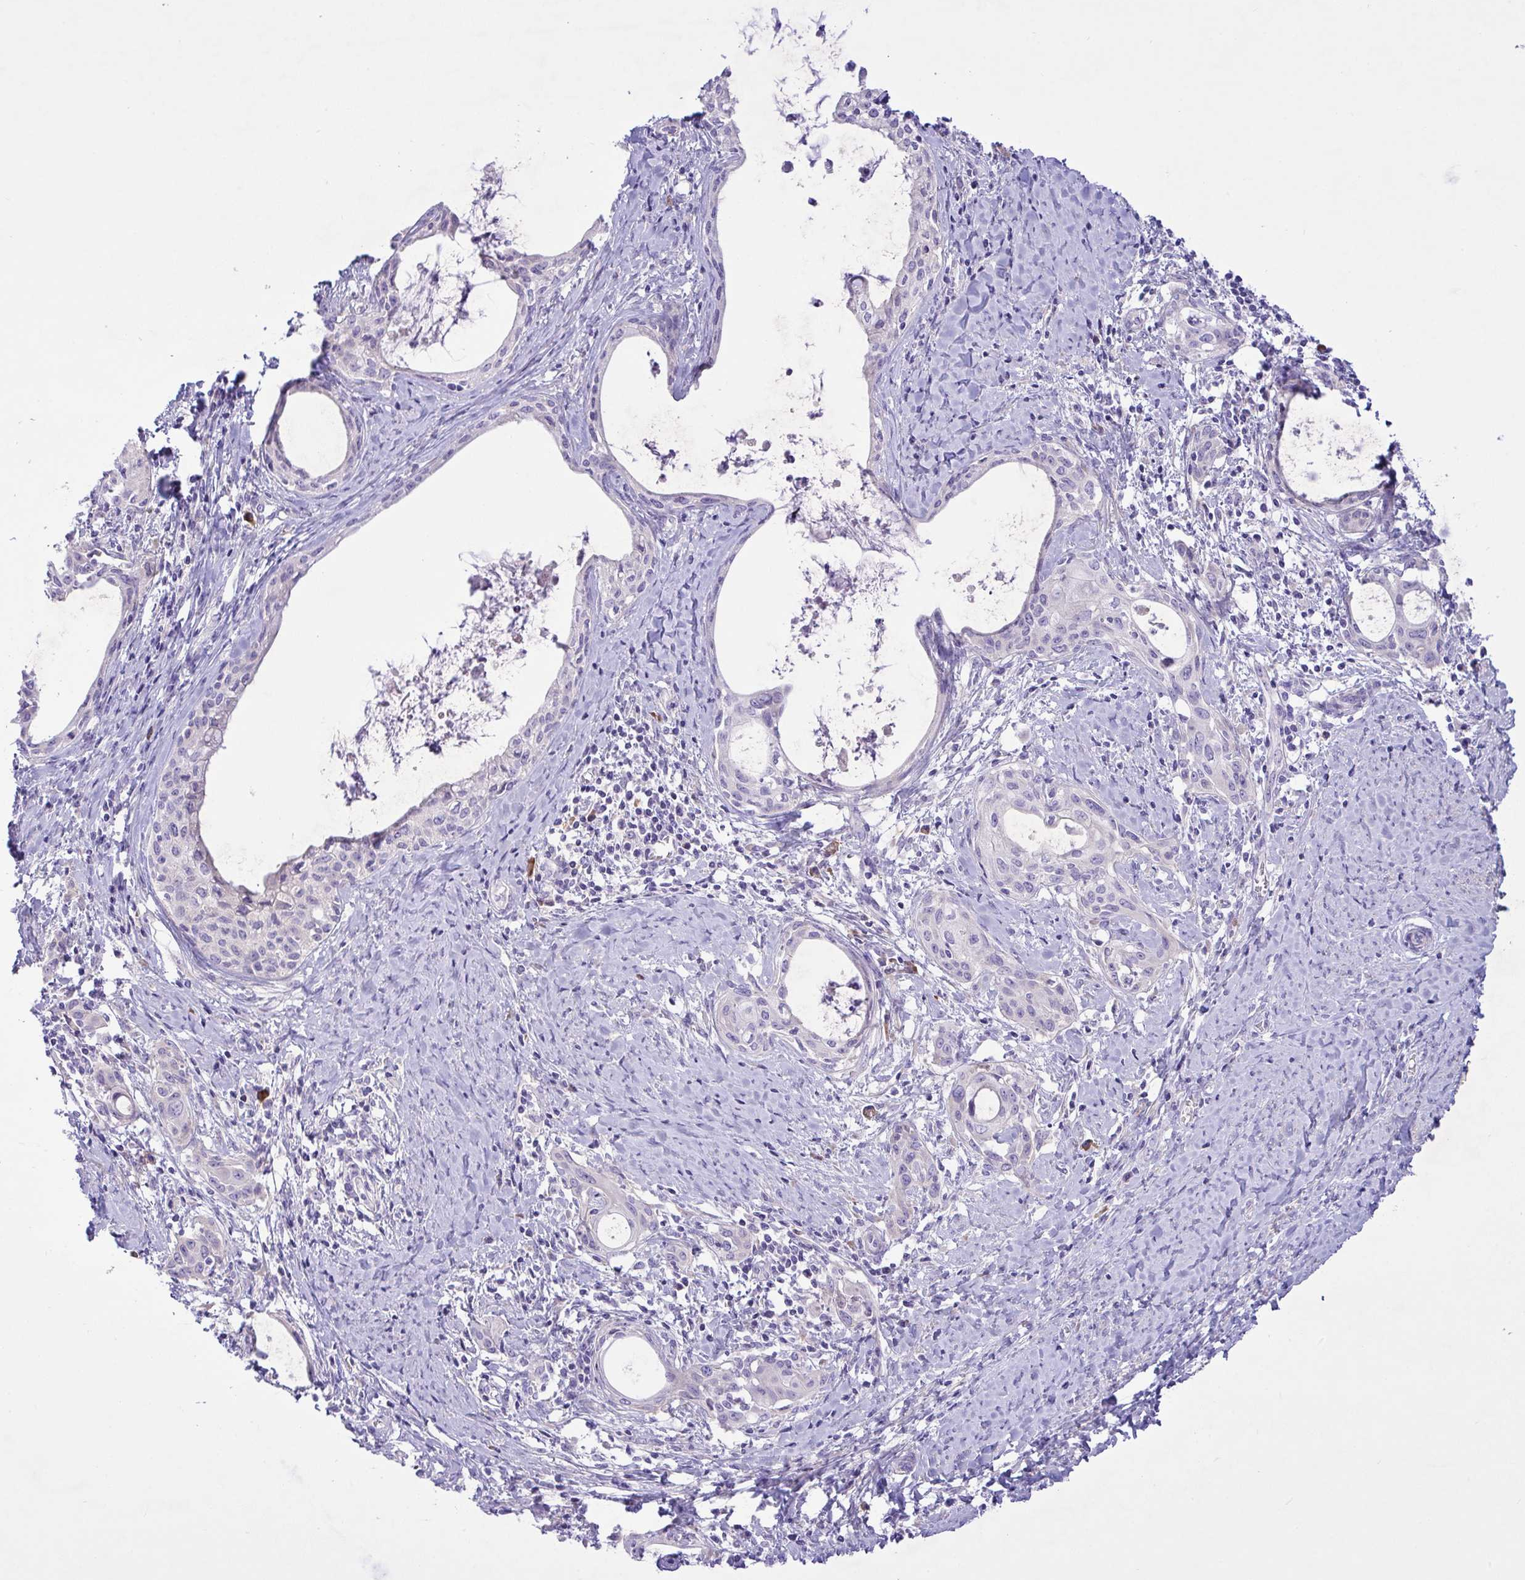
{"staining": {"intensity": "negative", "quantity": "none", "location": "none"}, "tissue": "cervical cancer", "cell_type": "Tumor cells", "image_type": "cancer", "snomed": [{"axis": "morphology", "description": "Squamous cell carcinoma, NOS"}, {"axis": "morphology", "description": "Adenocarcinoma, NOS"}, {"axis": "topography", "description": "Cervix"}], "caption": "DAB (3,3'-diaminobenzidine) immunohistochemical staining of human squamous cell carcinoma (cervical) displays no significant expression in tumor cells.", "gene": "FAM86B1", "patient": {"sex": "female", "age": 52}}